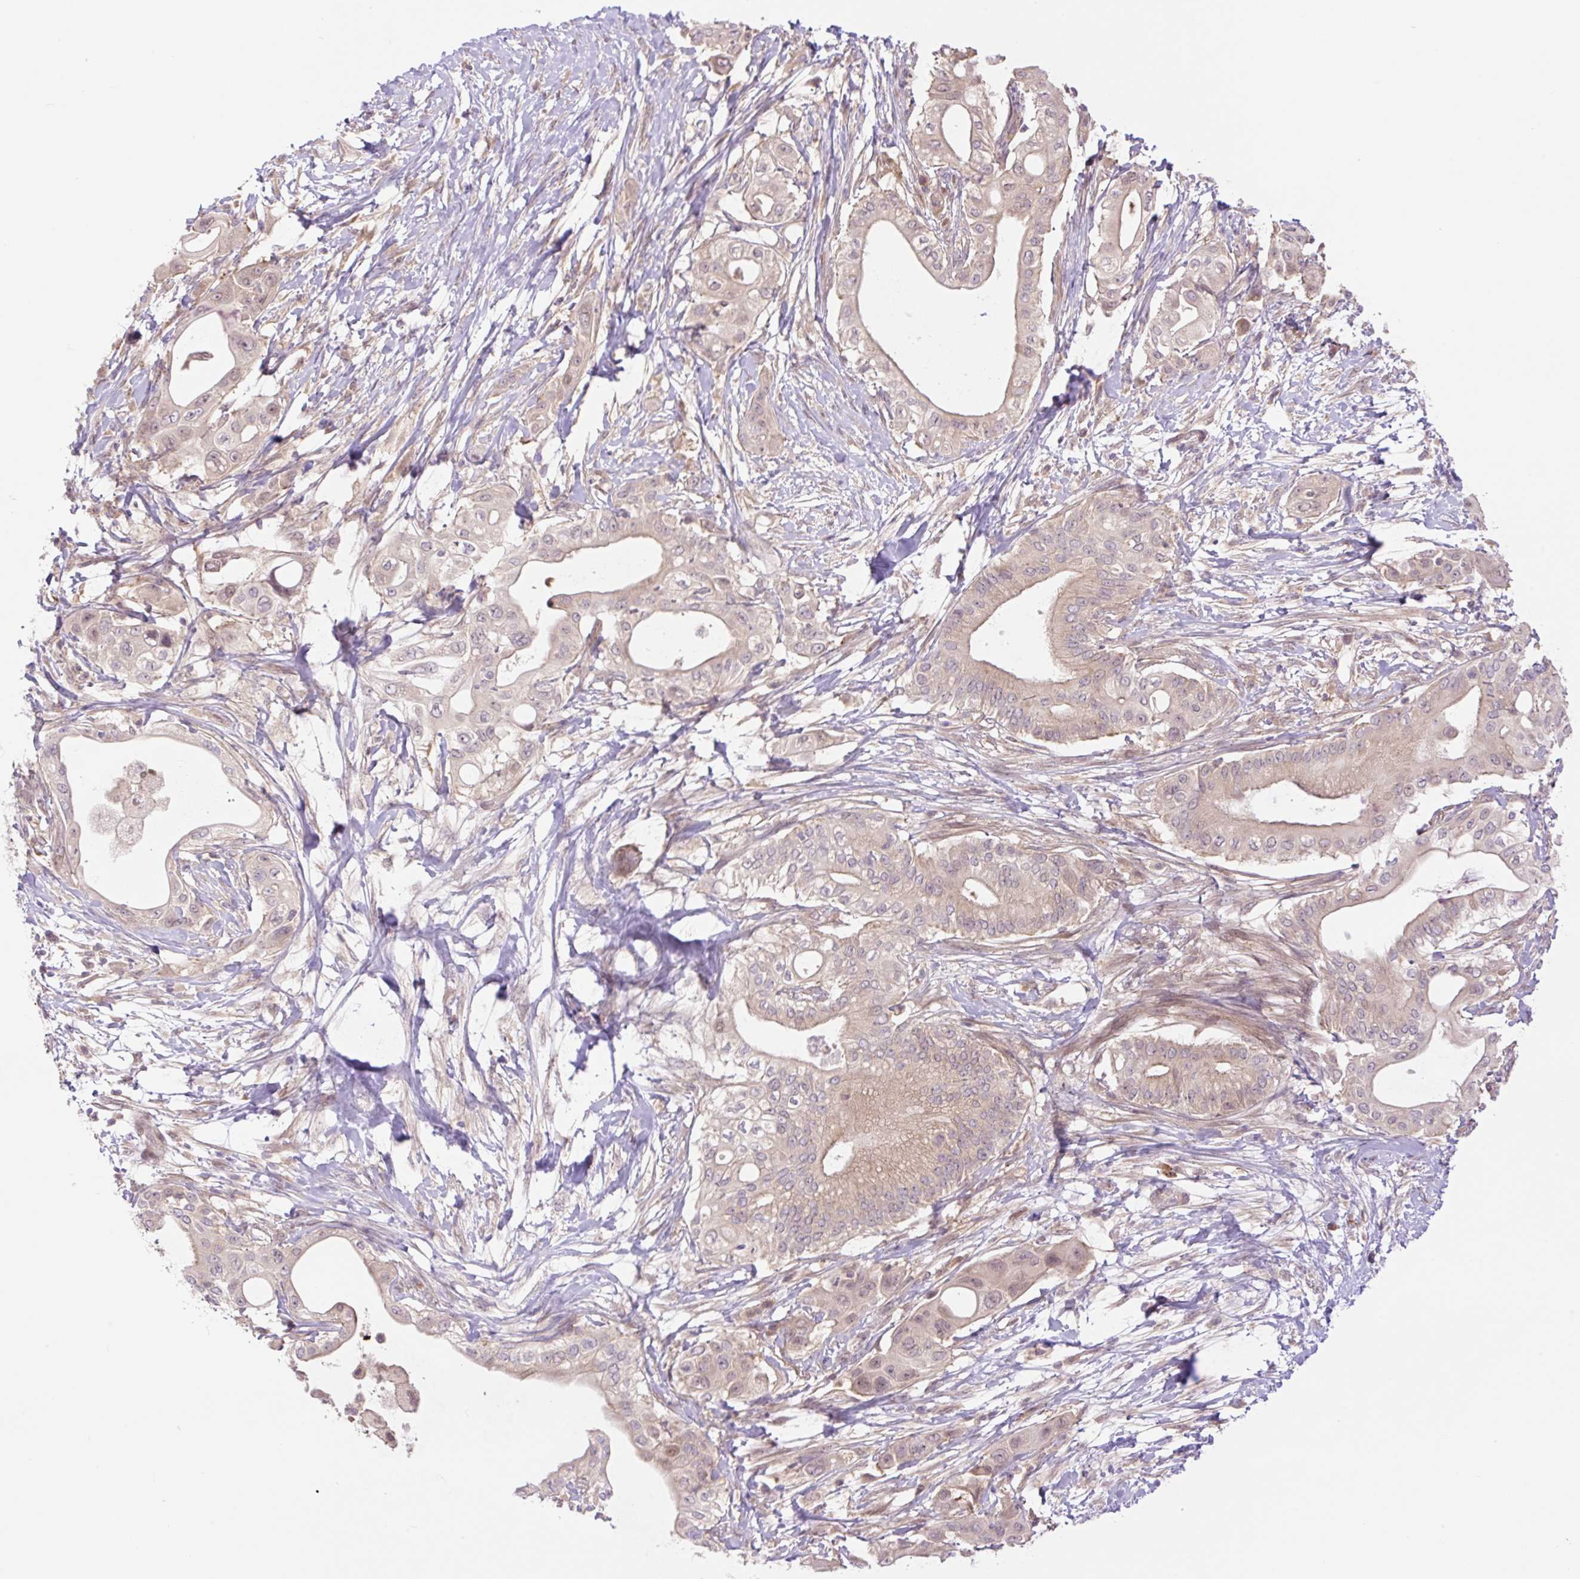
{"staining": {"intensity": "weak", "quantity": "25%-75%", "location": "cytoplasmic/membranous,nuclear"}, "tissue": "pancreatic cancer", "cell_type": "Tumor cells", "image_type": "cancer", "snomed": [{"axis": "morphology", "description": "Adenocarcinoma, NOS"}, {"axis": "topography", "description": "Pancreas"}], "caption": "A micrograph of adenocarcinoma (pancreatic) stained for a protein demonstrates weak cytoplasmic/membranous and nuclear brown staining in tumor cells.", "gene": "VPS25", "patient": {"sex": "male", "age": 68}}